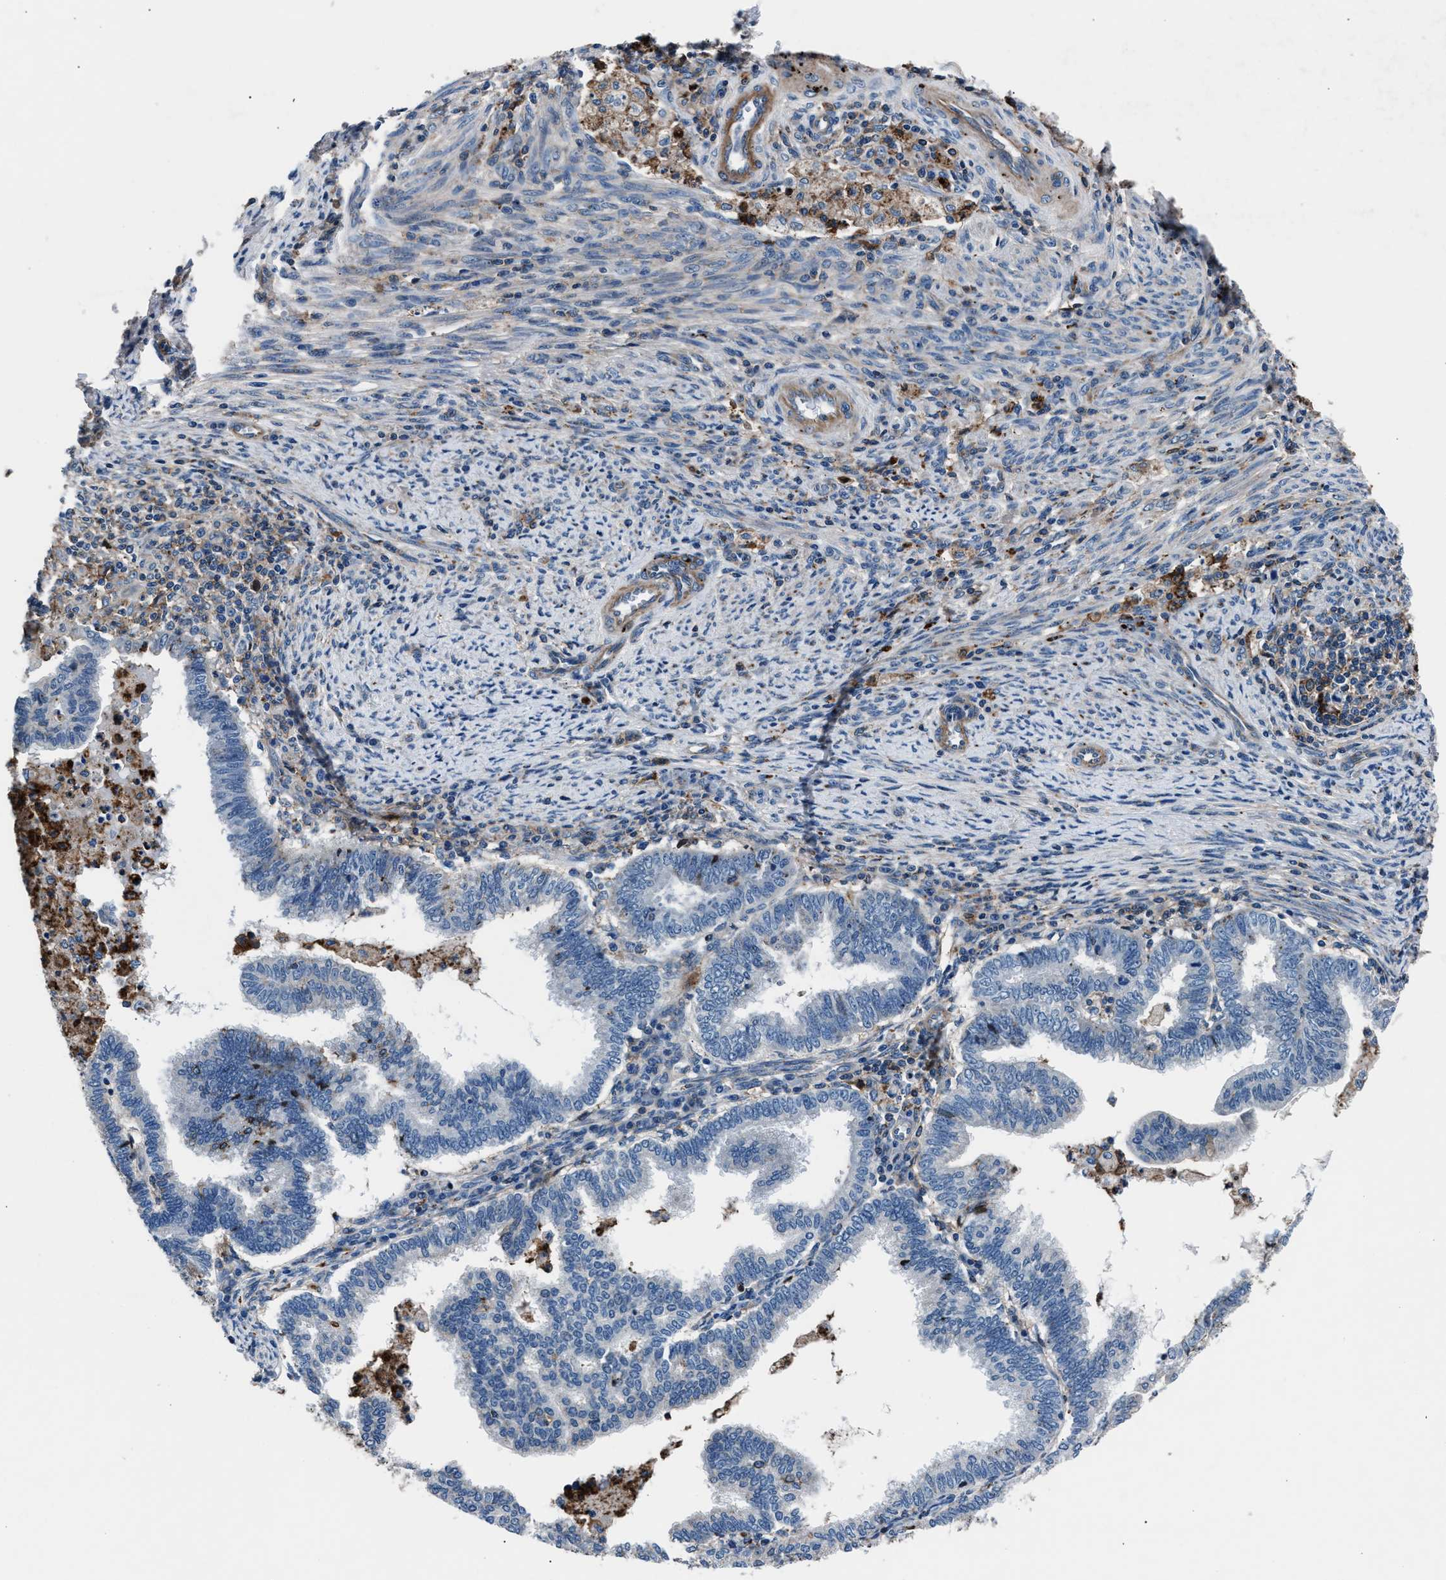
{"staining": {"intensity": "negative", "quantity": "none", "location": "none"}, "tissue": "endometrial cancer", "cell_type": "Tumor cells", "image_type": "cancer", "snomed": [{"axis": "morphology", "description": "Polyp, NOS"}, {"axis": "morphology", "description": "Adenocarcinoma, NOS"}, {"axis": "morphology", "description": "Adenoma, NOS"}, {"axis": "topography", "description": "Endometrium"}], "caption": "Tumor cells show no significant protein expression in adenoma (endometrial).", "gene": "MFSD11", "patient": {"sex": "female", "age": 79}}